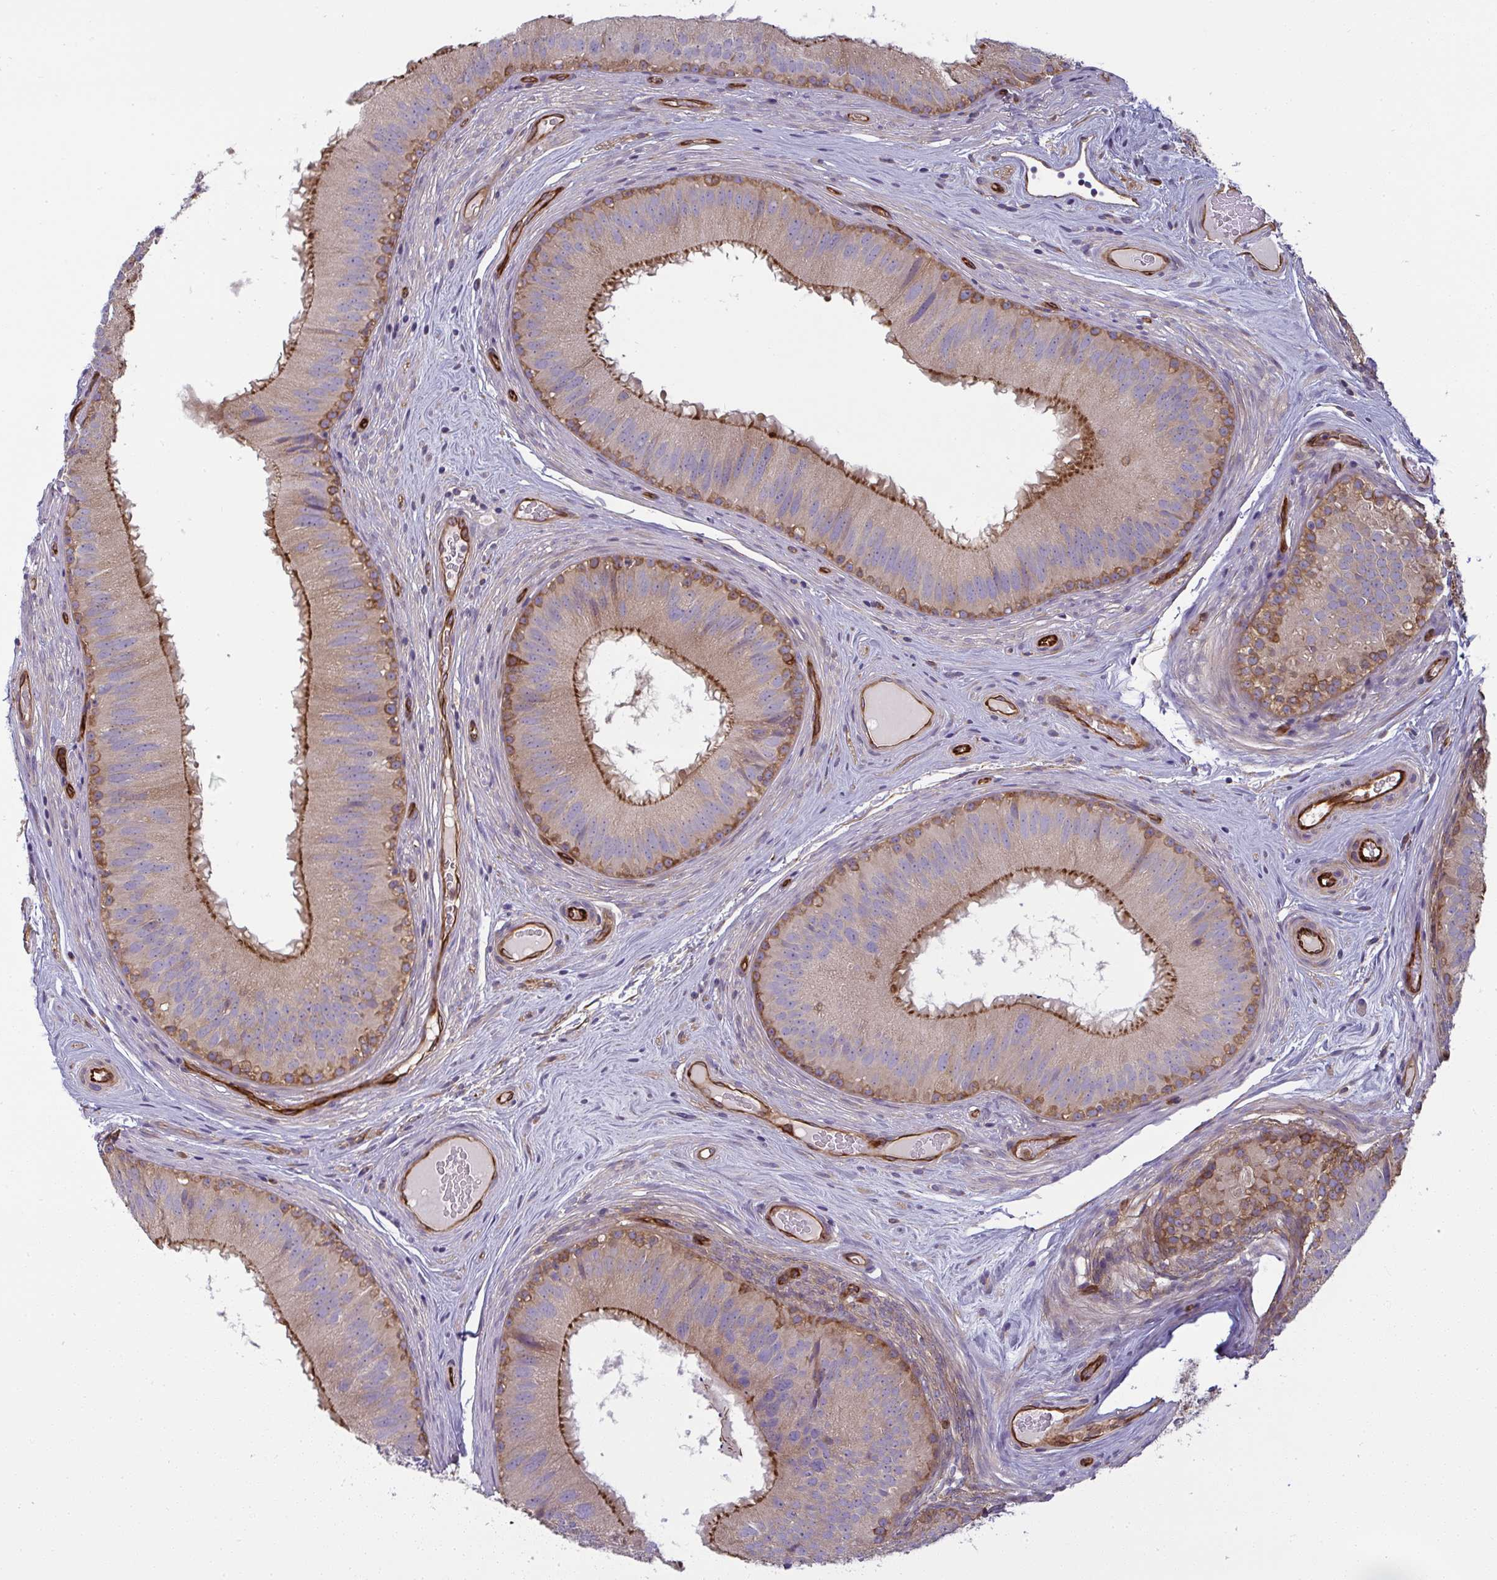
{"staining": {"intensity": "strong", "quantity": "25%-75%", "location": "cytoplasmic/membranous"}, "tissue": "epididymis", "cell_type": "Glandular cells", "image_type": "normal", "snomed": [{"axis": "morphology", "description": "Normal tissue, NOS"}, {"axis": "topography", "description": "Epididymis"}], "caption": "Immunohistochemical staining of normal human epididymis shows high levels of strong cytoplasmic/membranous staining in approximately 25%-75% of glandular cells.", "gene": "IFIT3", "patient": {"sex": "male", "age": 44}}